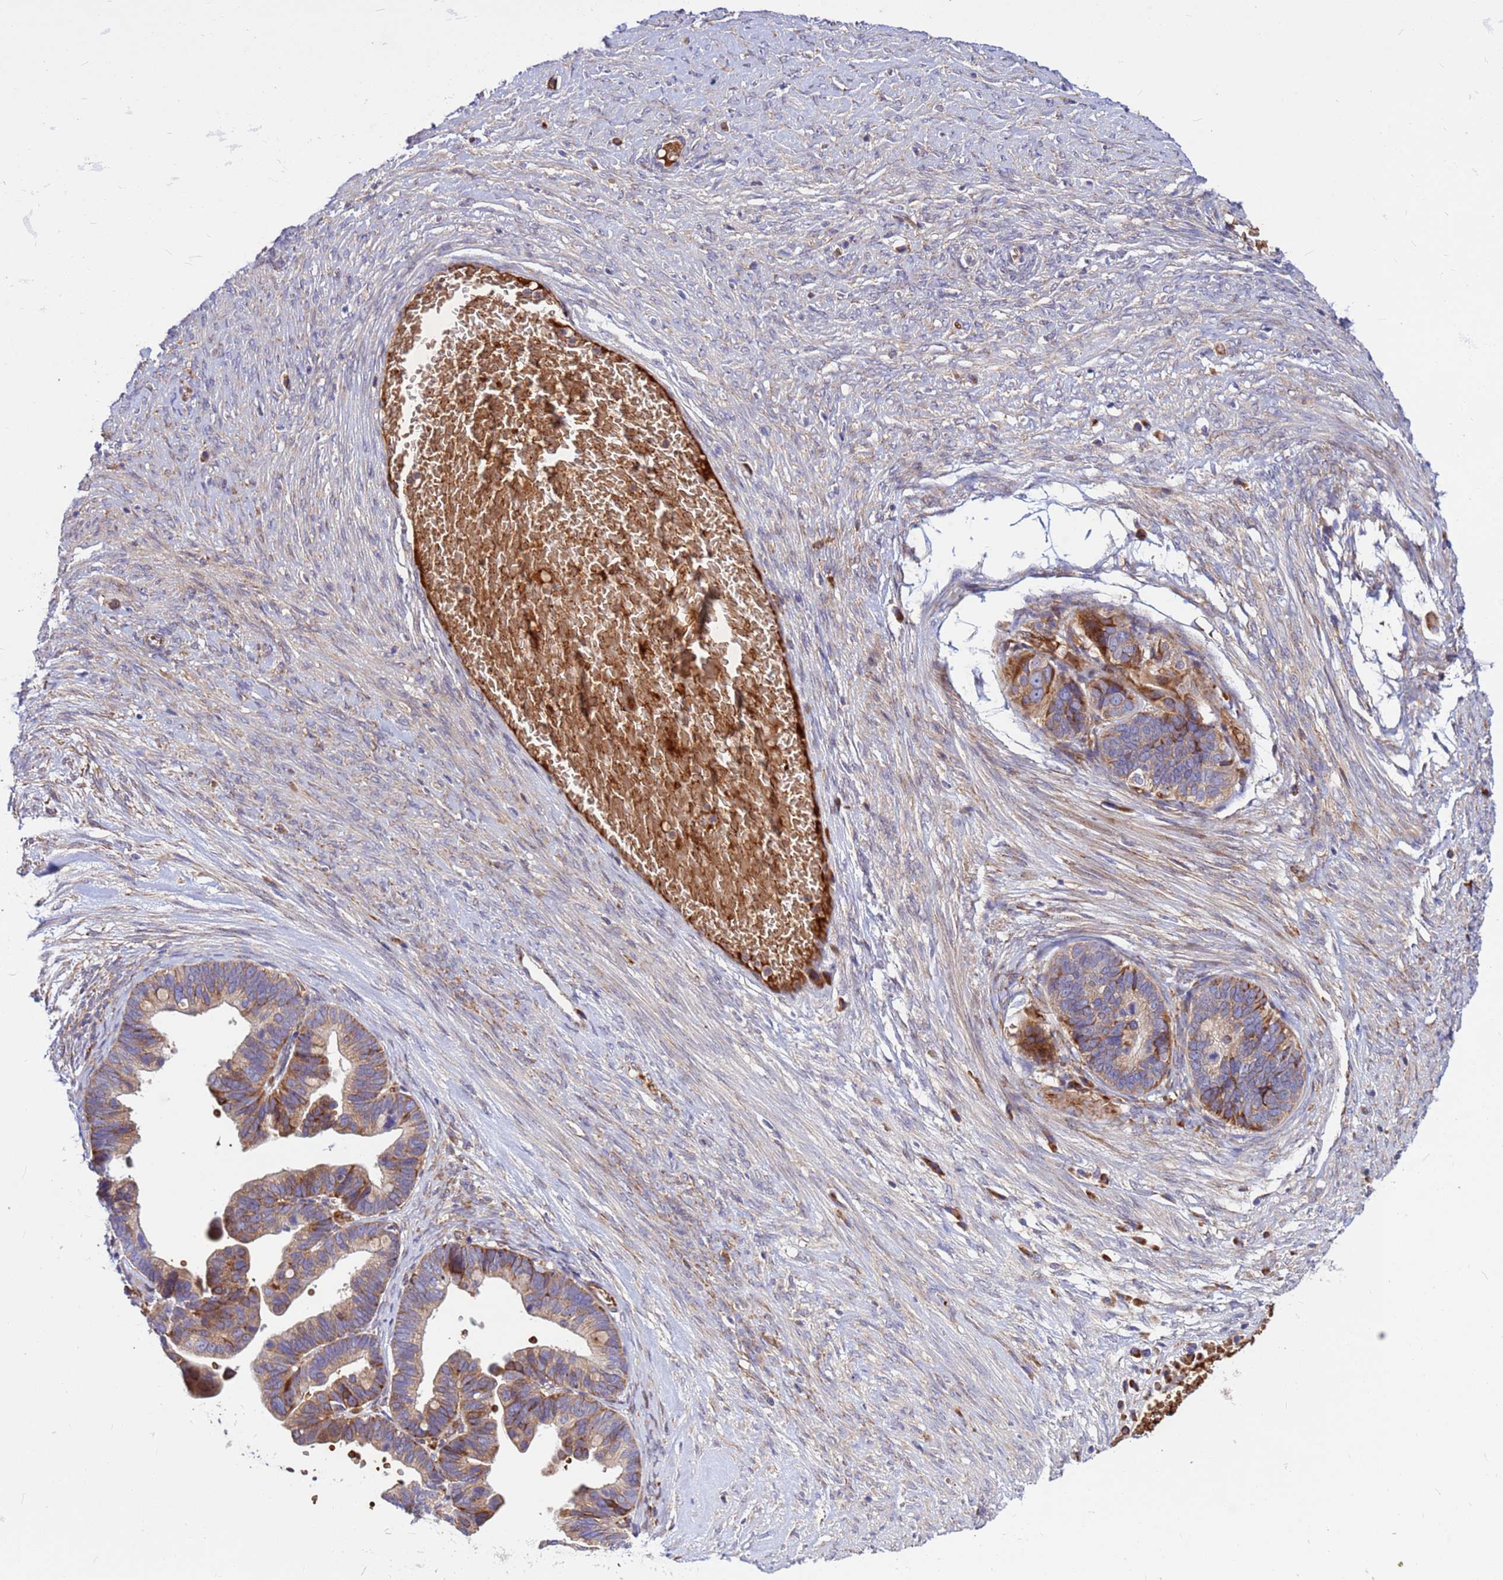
{"staining": {"intensity": "moderate", "quantity": ">75%", "location": "cytoplasmic/membranous"}, "tissue": "ovarian cancer", "cell_type": "Tumor cells", "image_type": "cancer", "snomed": [{"axis": "morphology", "description": "Cystadenocarcinoma, serous, NOS"}, {"axis": "topography", "description": "Ovary"}], "caption": "Ovarian cancer (serous cystadenocarcinoma) tissue displays moderate cytoplasmic/membranous positivity in approximately >75% of tumor cells, visualized by immunohistochemistry.", "gene": "ZNF669", "patient": {"sex": "female", "age": 56}}